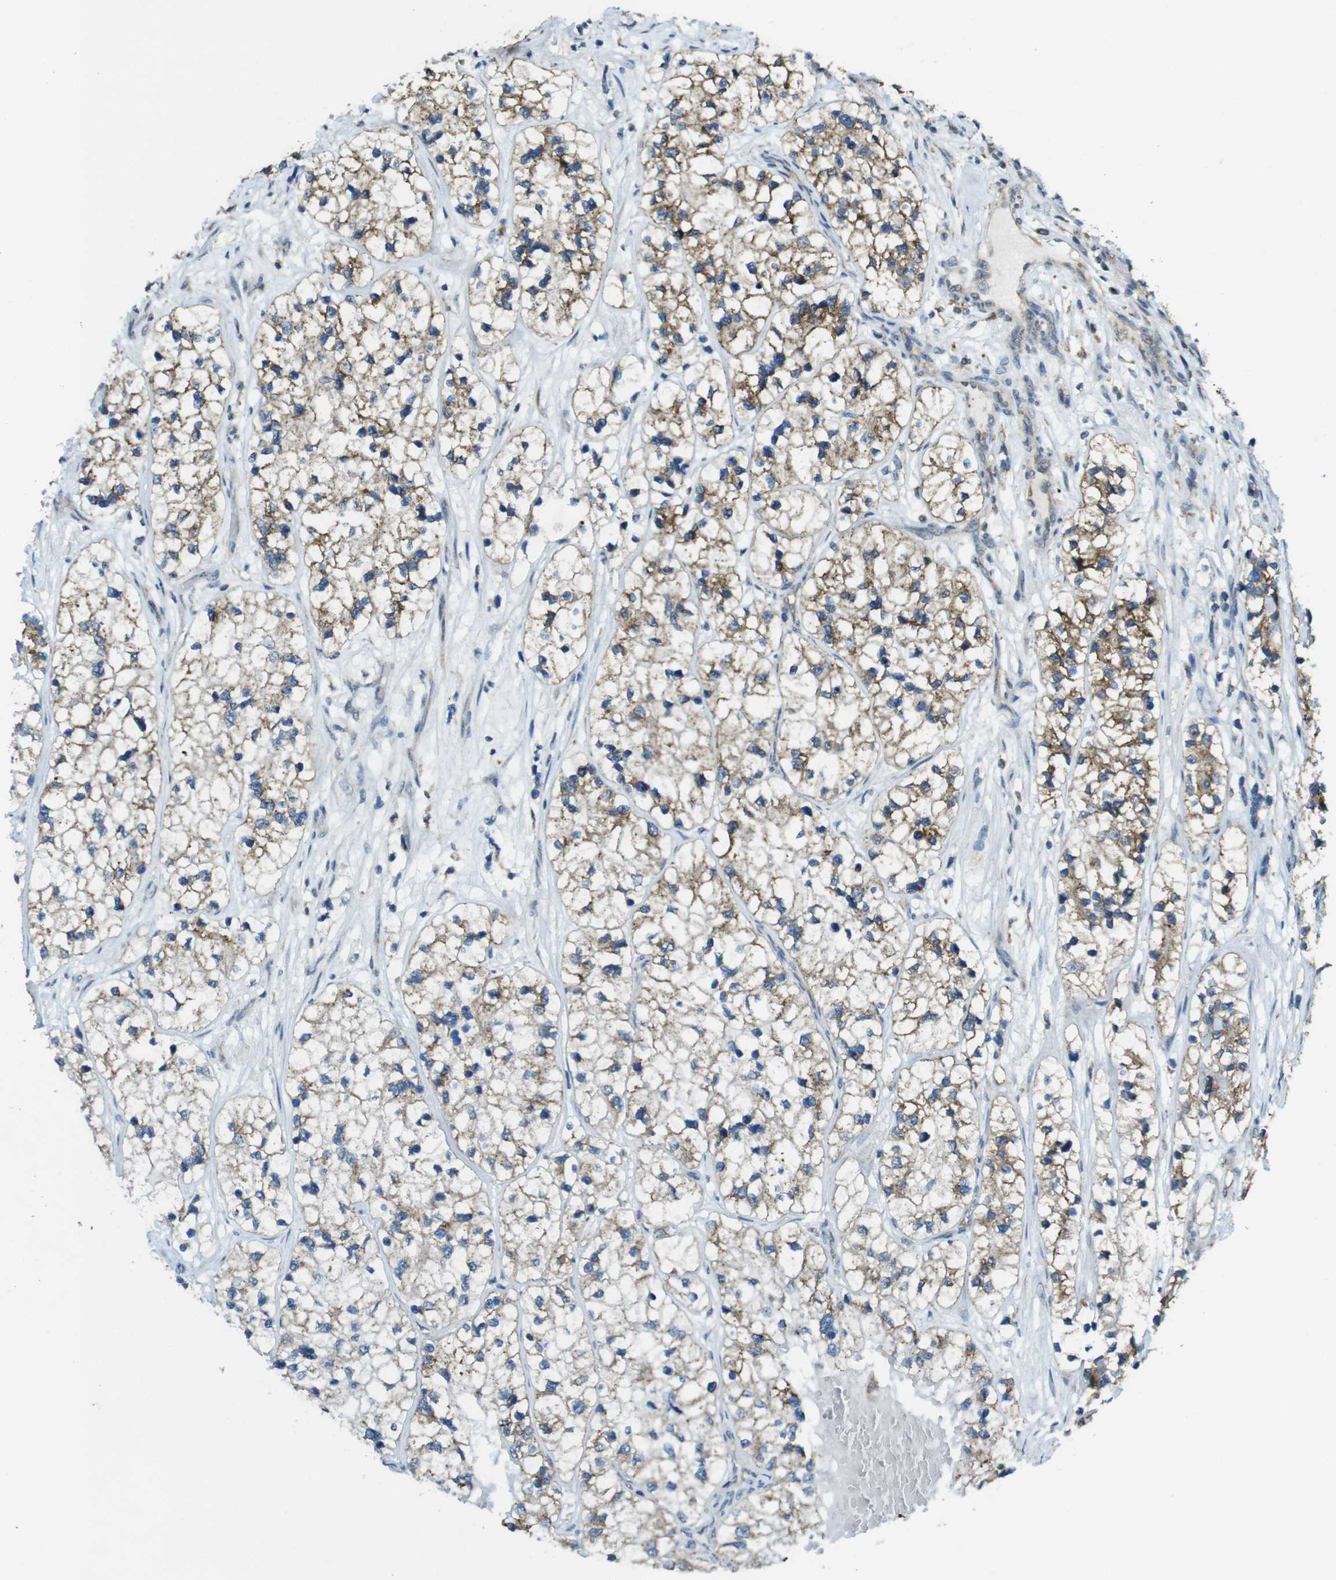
{"staining": {"intensity": "moderate", "quantity": ">75%", "location": "cytoplasmic/membranous"}, "tissue": "renal cancer", "cell_type": "Tumor cells", "image_type": "cancer", "snomed": [{"axis": "morphology", "description": "Adenocarcinoma, NOS"}, {"axis": "topography", "description": "Kidney"}], "caption": "Immunohistochemical staining of human renal cancer (adenocarcinoma) exhibits medium levels of moderate cytoplasmic/membranous protein staining in approximately >75% of tumor cells.", "gene": "BRI3BP", "patient": {"sex": "female", "age": 57}}